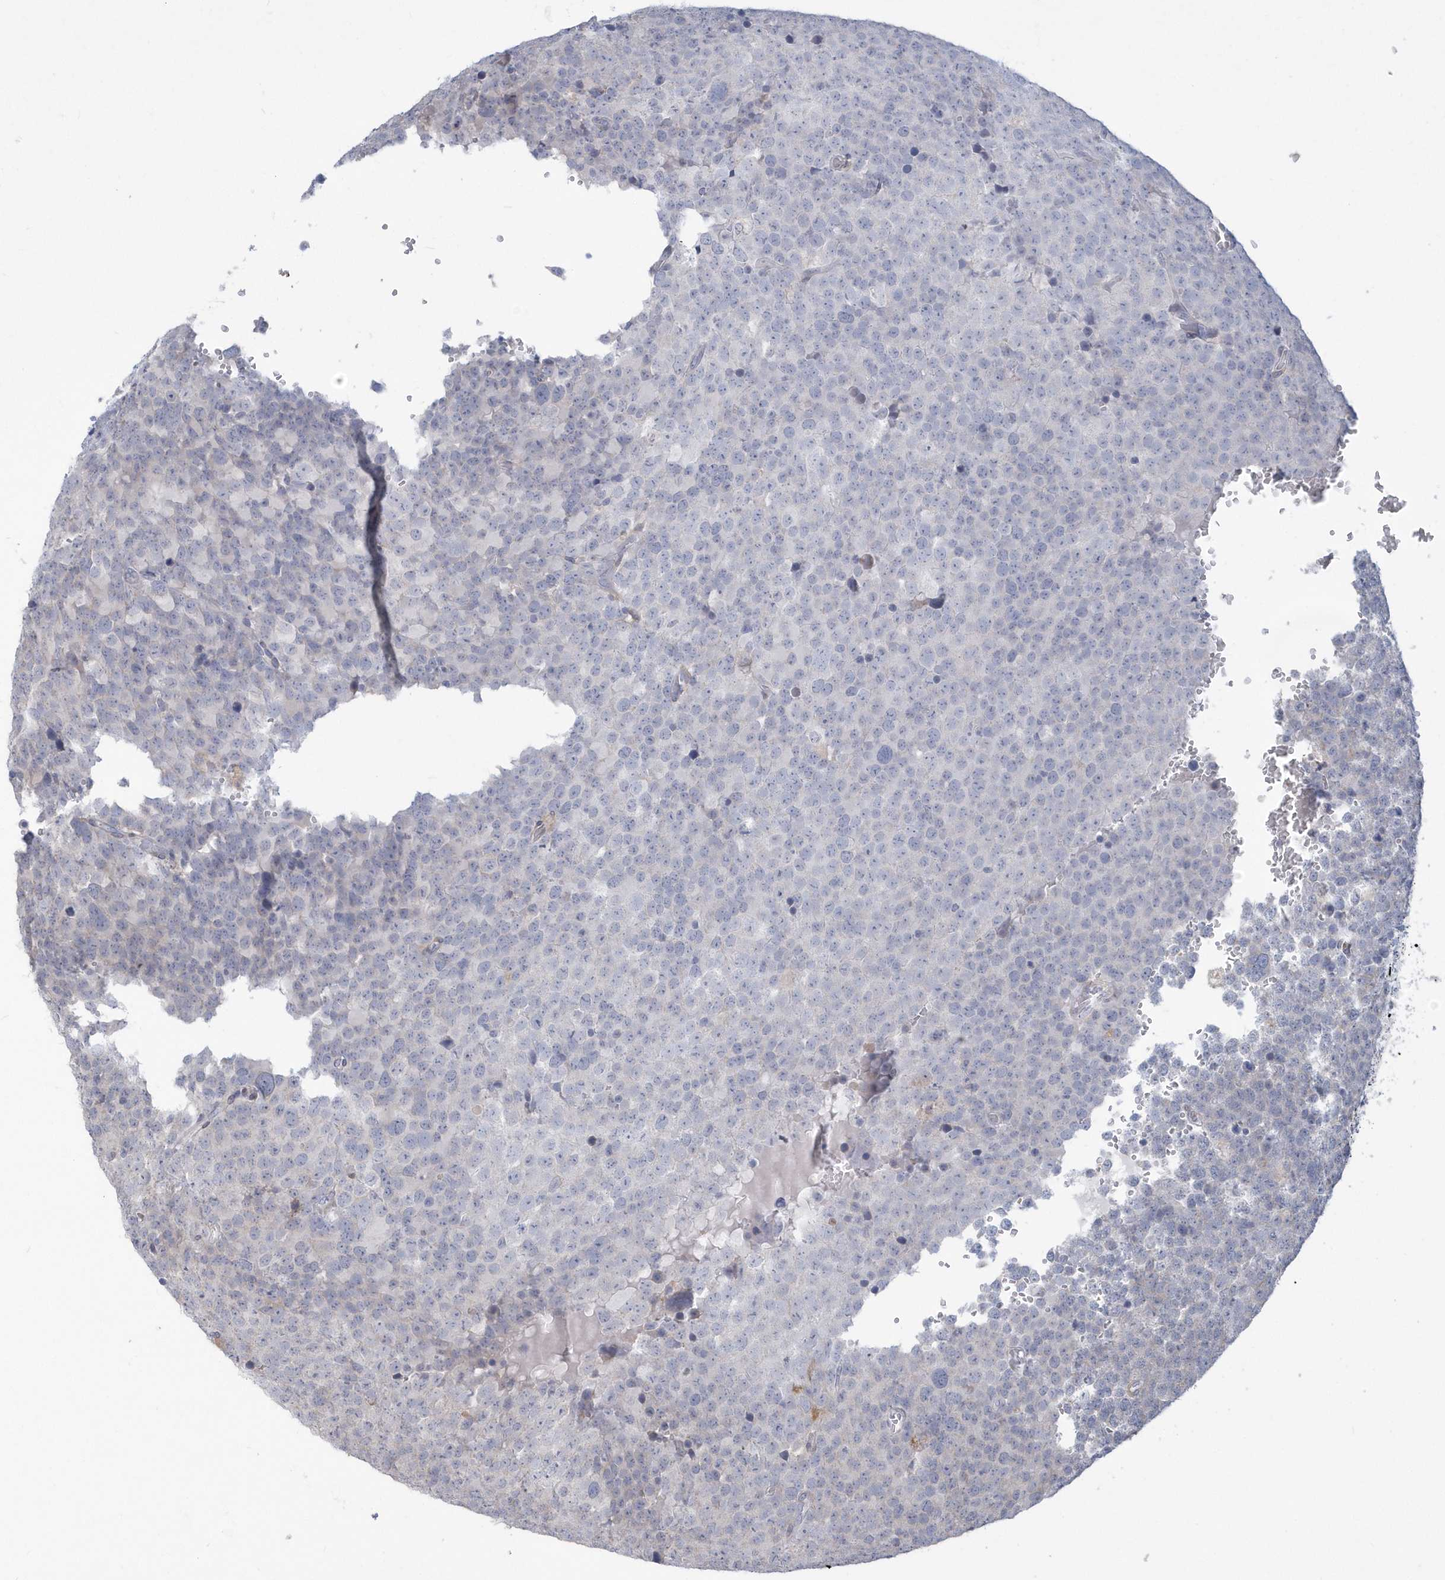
{"staining": {"intensity": "negative", "quantity": "none", "location": "none"}, "tissue": "testis cancer", "cell_type": "Tumor cells", "image_type": "cancer", "snomed": [{"axis": "morphology", "description": "Seminoma, NOS"}, {"axis": "topography", "description": "Testis"}], "caption": "This is an IHC micrograph of human testis seminoma. There is no expression in tumor cells.", "gene": "TSPEAR", "patient": {"sex": "male", "age": 71}}